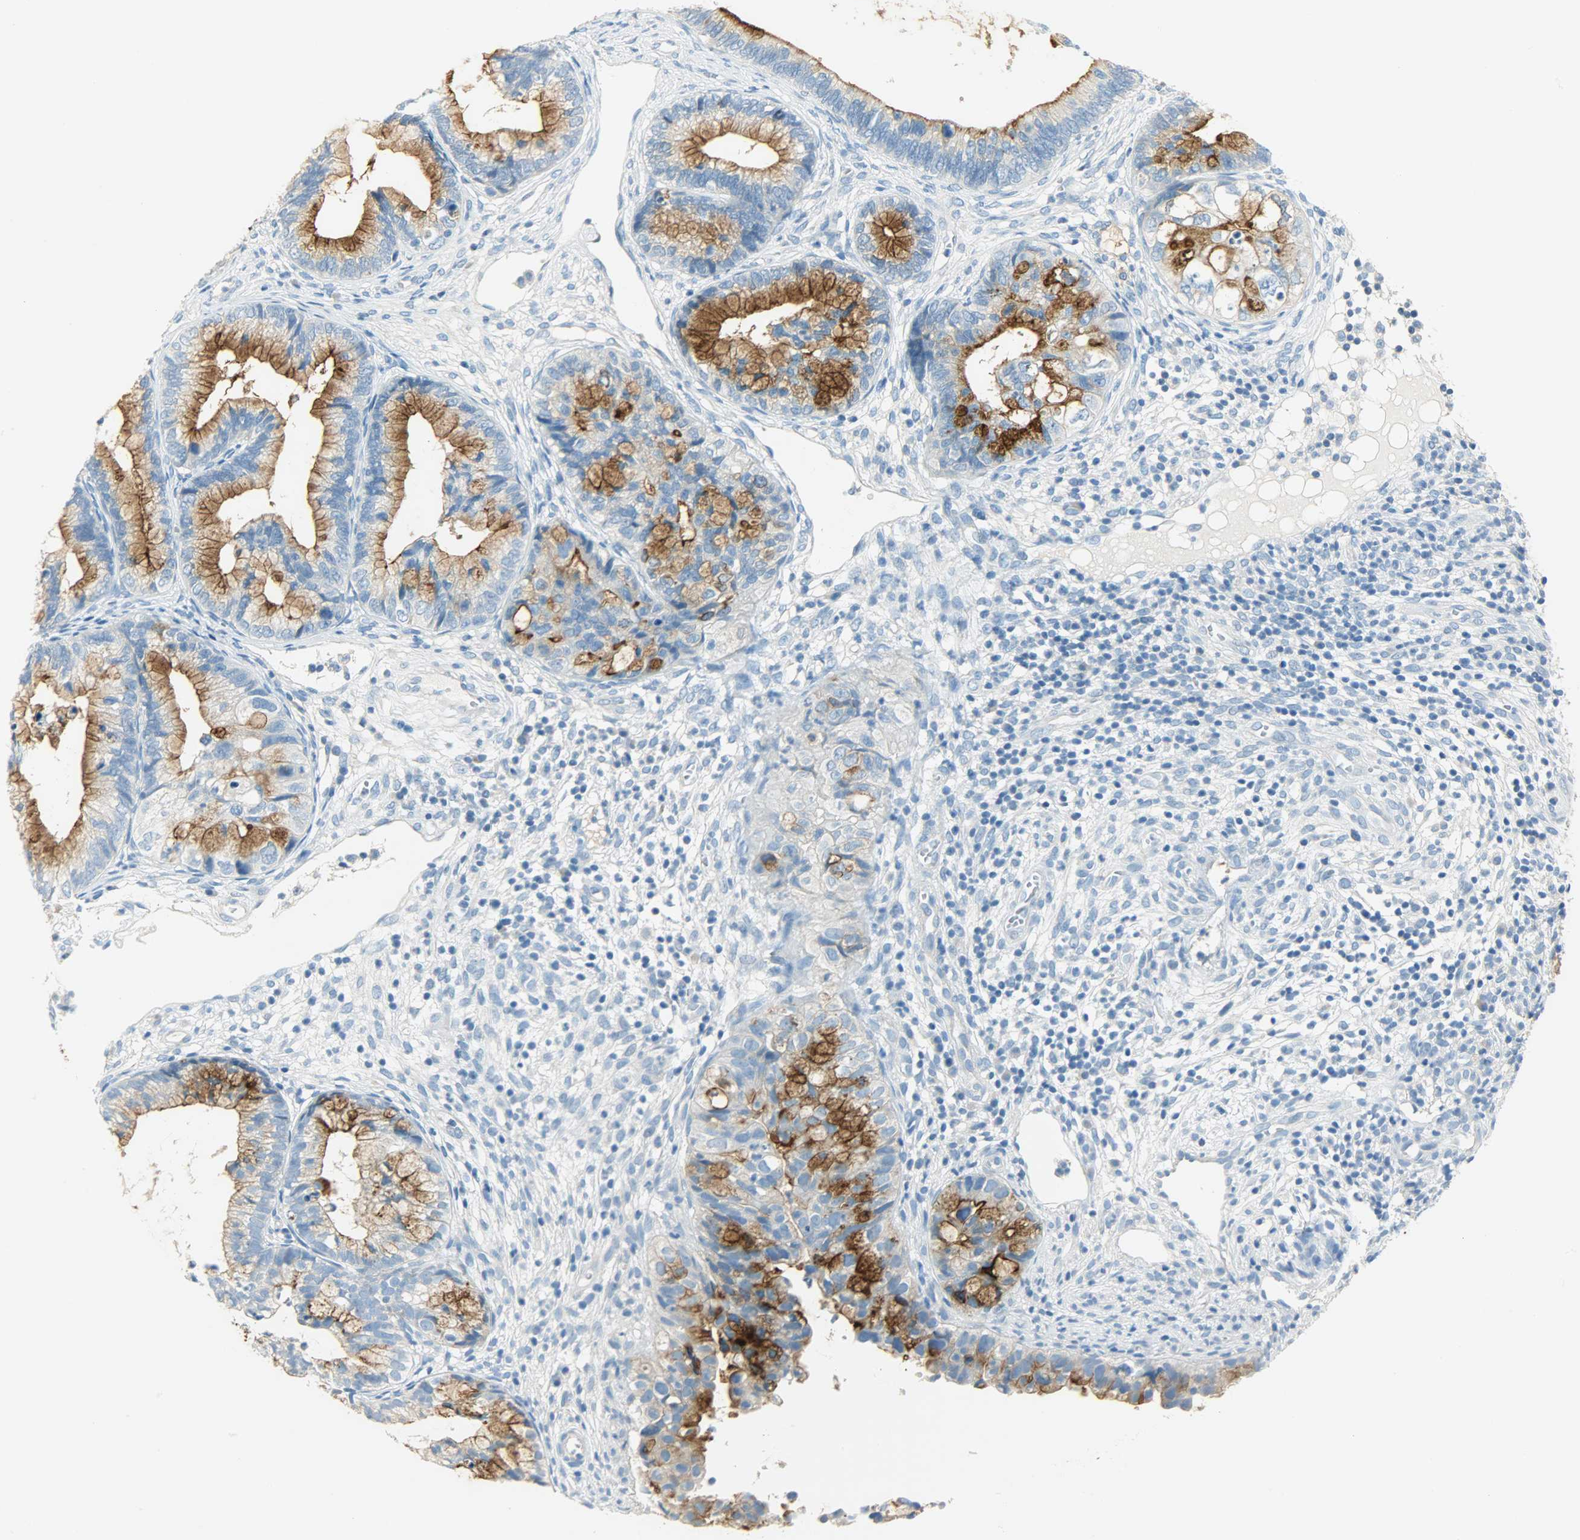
{"staining": {"intensity": "strong", "quantity": ">75%", "location": "cytoplasmic/membranous"}, "tissue": "cervical cancer", "cell_type": "Tumor cells", "image_type": "cancer", "snomed": [{"axis": "morphology", "description": "Adenocarcinoma, NOS"}, {"axis": "topography", "description": "Cervix"}], "caption": "Protein expression analysis of human cervical cancer (adenocarcinoma) reveals strong cytoplasmic/membranous staining in about >75% of tumor cells. (Stains: DAB (3,3'-diaminobenzidine) in brown, nuclei in blue, Microscopy: brightfield microscopy at high magnification).", "gene": "PROM1", "patient": {"sex": "female", "age": 44}}